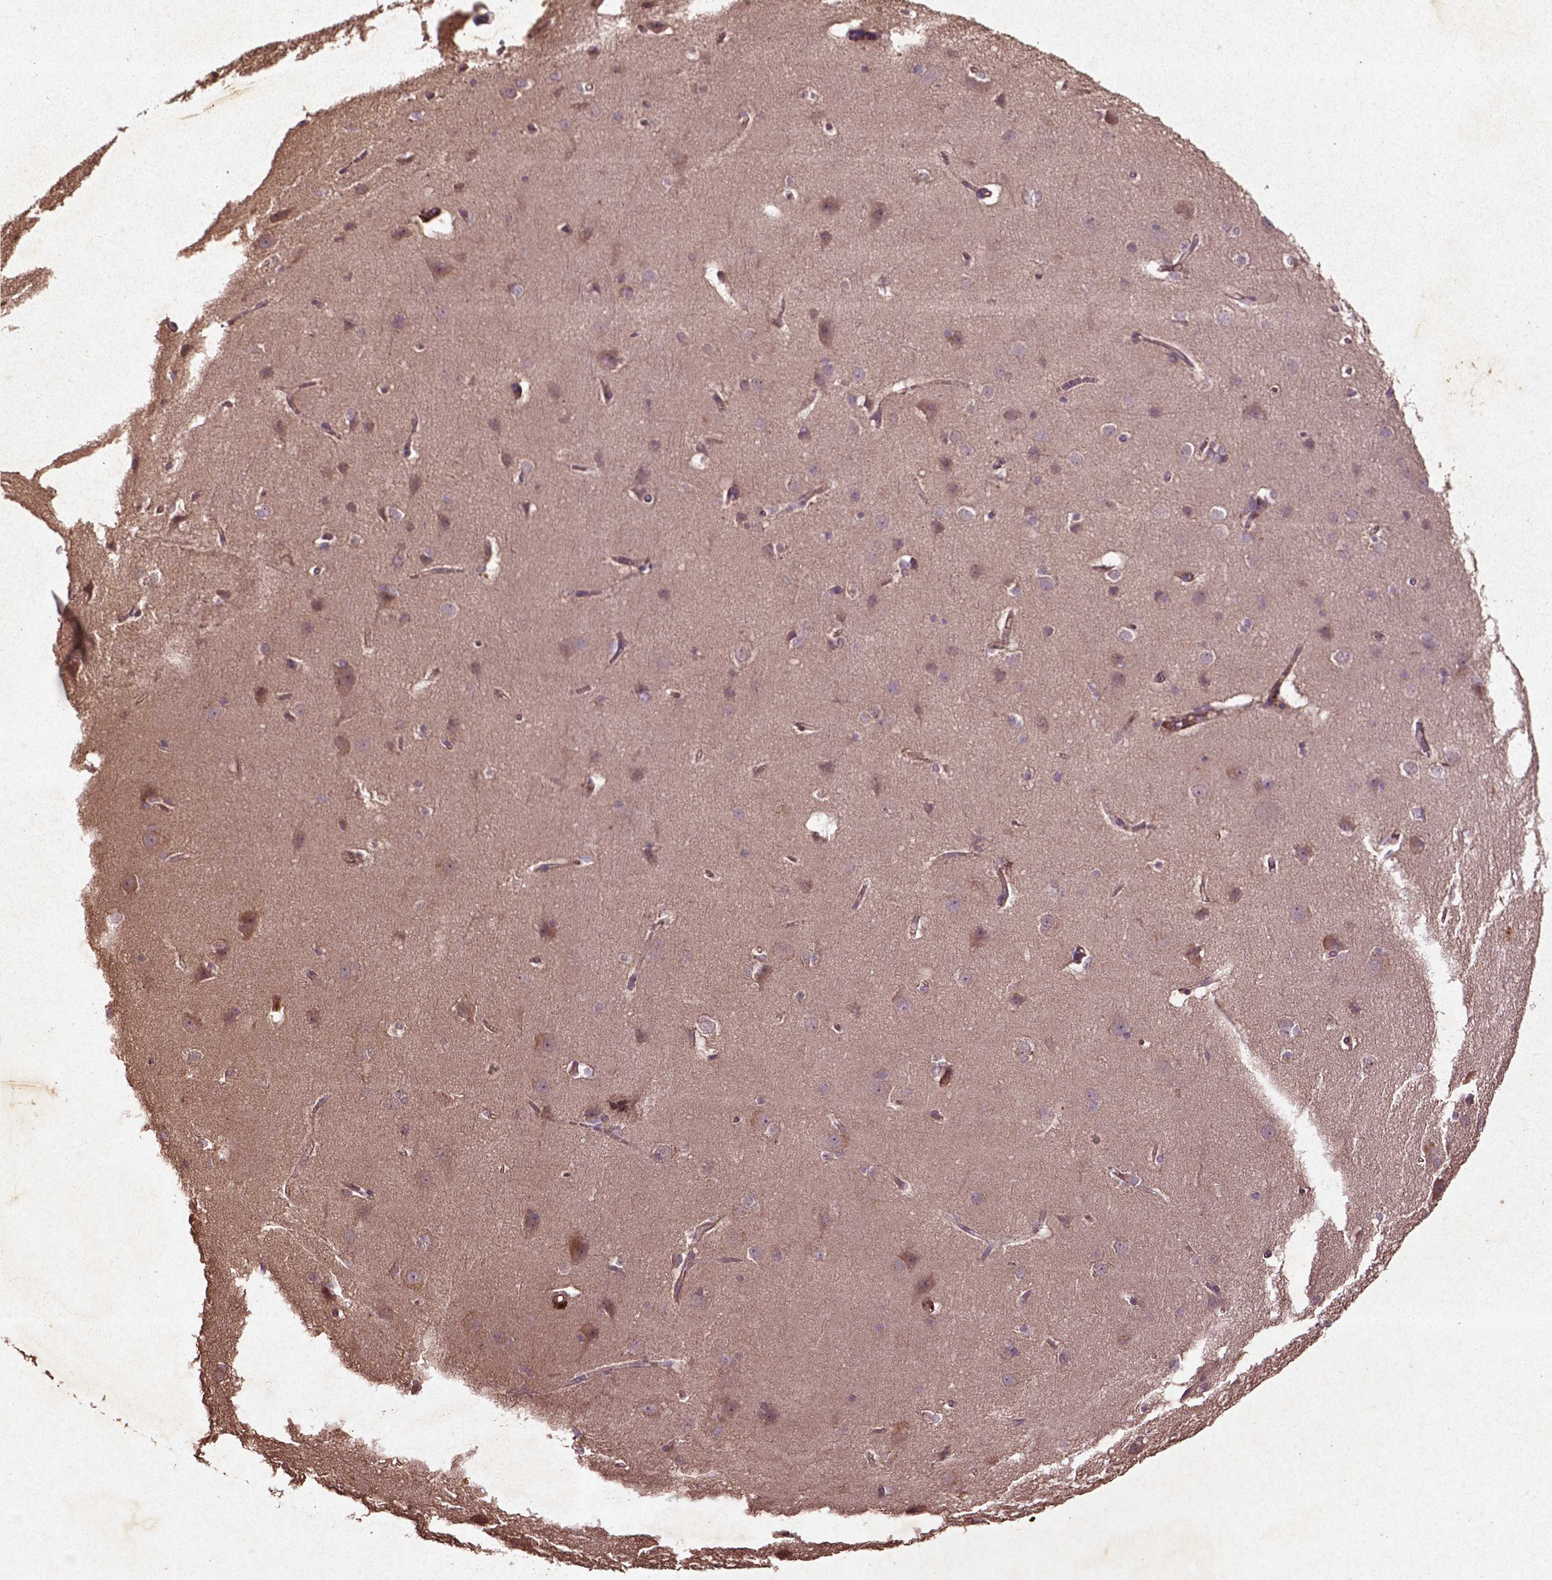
{"staining": {"intensity": "moderate", "quantity": ">75%", "location": "cytoplasmic/membranous,nuclear"}, "tissue": "cerebral cortex", "cell_type": "Endothelial cells", "image_type": "normal", "snomed": [{"axis": "morphology", "description": "Normal tissue, NOS"}, {"axis": "topography", "description": "Cerebral cortex"}], "caption": "This histopathology image demonstrates immunohistochemistry staining of normal human cerebral cortex, with medium moderate cytoplasmic/membranous,nuclear staining in about >75% of endothelial cells.", "gene": "COQ2", "patient": {"sex": "male", "age": 37}}